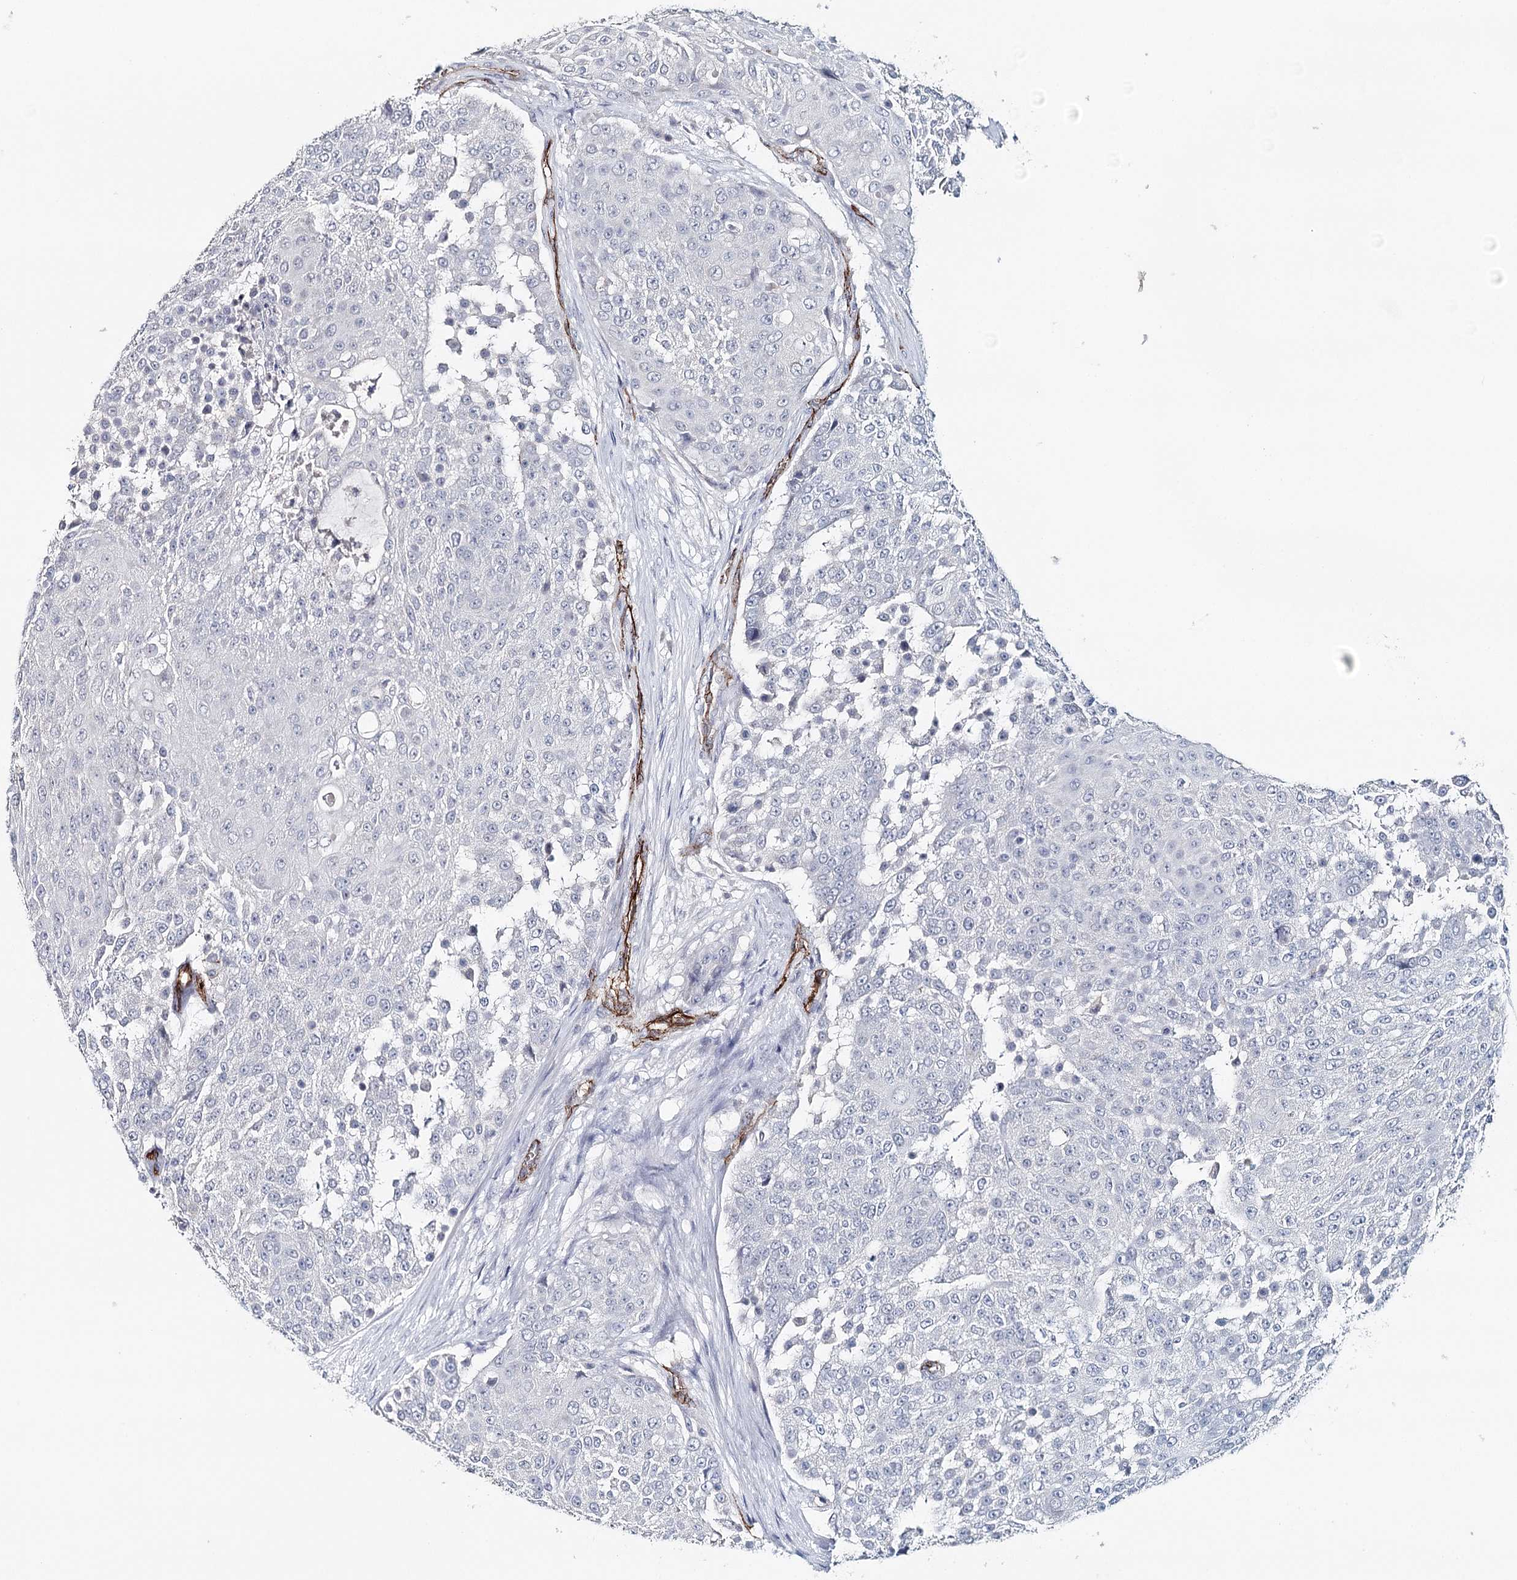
{"staining": {"intensity": "negative", "quantity": "none", "location": "none"}, "tissue": "urothelial cancer", "cell_type": "Tumor cells", "image_type": "cancer", "snomed": [{"axis": "morphology", "description": "Urothelial carcinoma, High grade"}, {"axis": "topography", "description": "Urinary bladder"}], "caption": "Urothelial carcinoma (high-grade) was stained to show a protein in brown. There is no significant expression in tumor cells. Nuclei are stained in blue.", "gene": "SYNPO", "patient": {"sex": "female", "age": 63}}